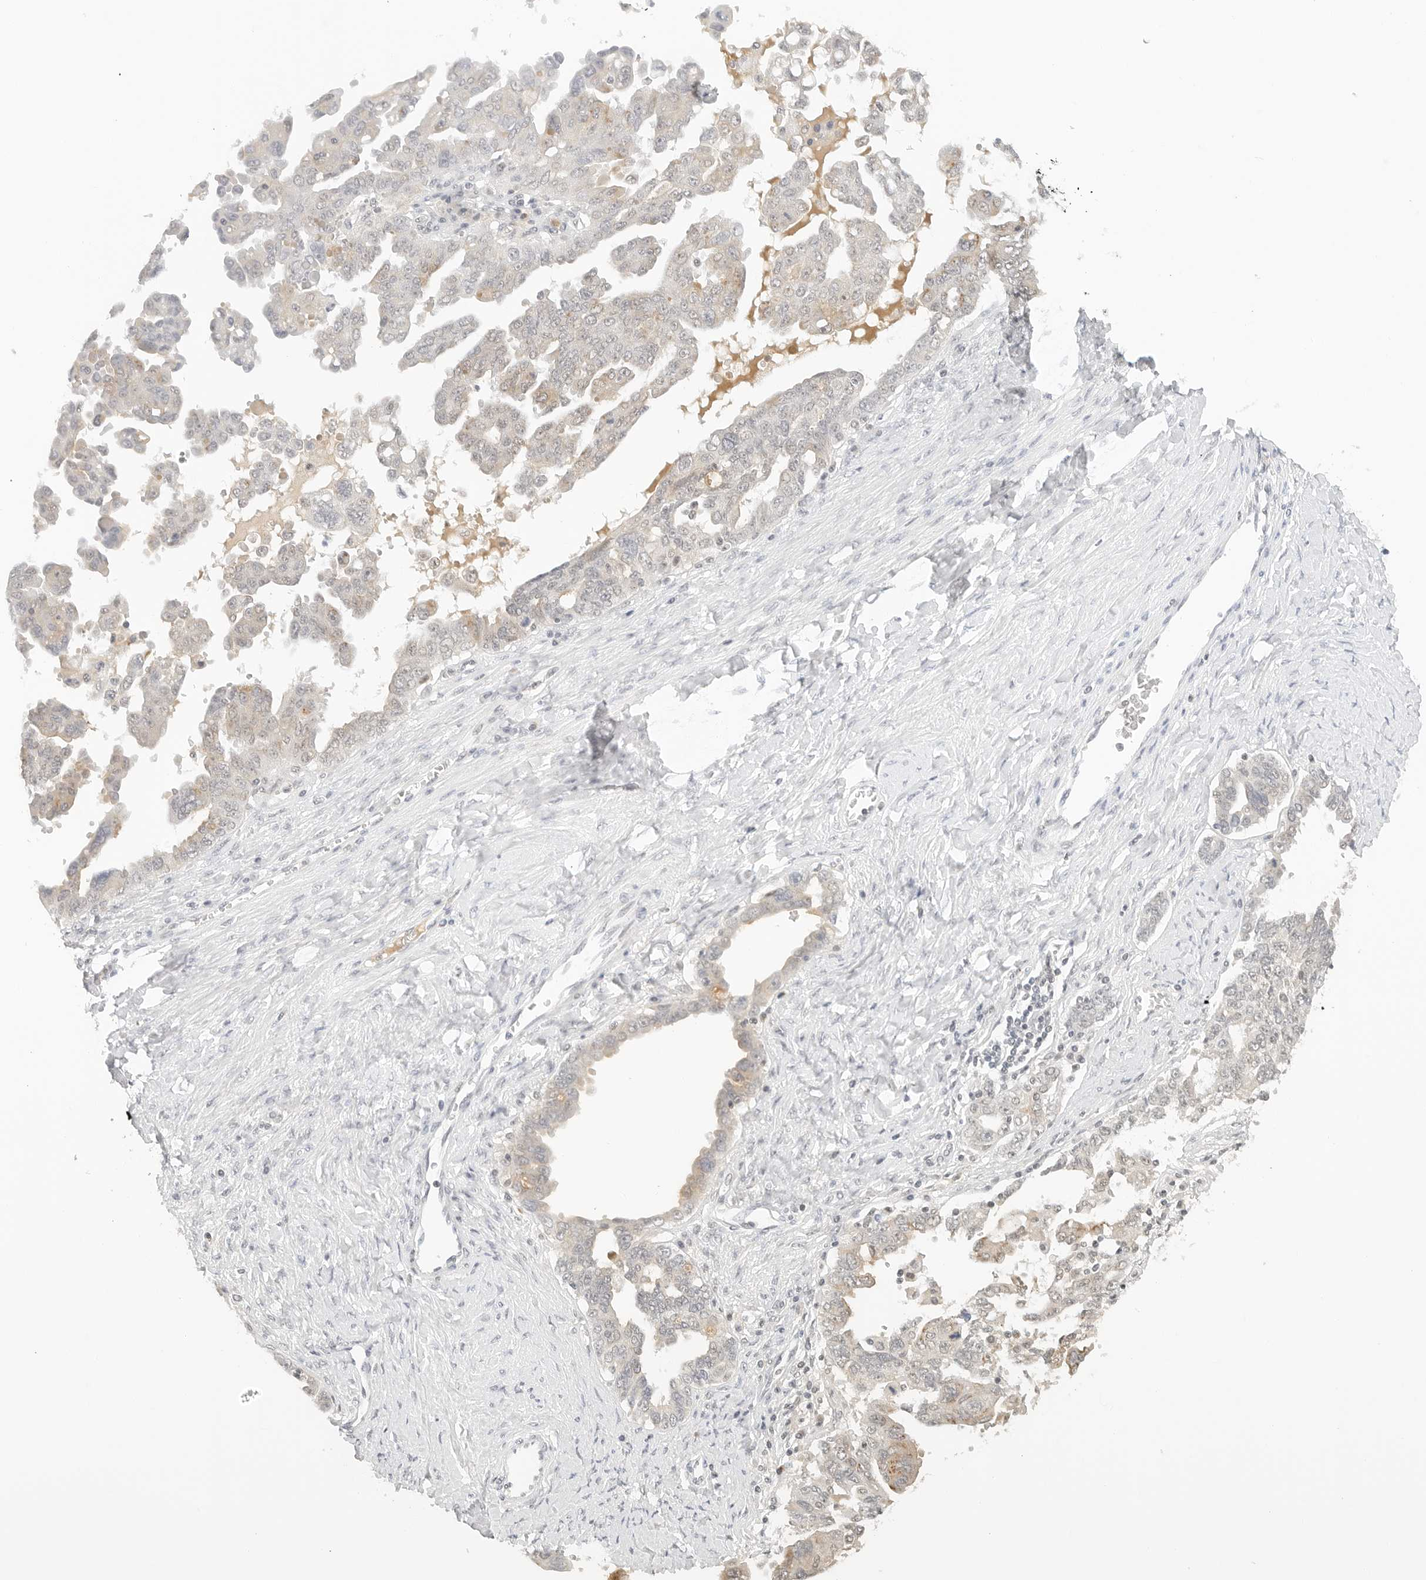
{"staining": {"intensity": "weak", "quantity": "25%-75%", "location": "cytoplasmic/membranous"}, "tissue": "ovarian cancer", "cell_type": "Tumor cells", "image_type": "cancer", "snomed": [{"axis": "morphology", "description": "Carcinoma, endometroid"}, {"axis": "topography", "description": "Ovary"}], "caption": "Immunohistochemical staining of human endometroid carcinoma (ovarian) shows low levels of weak cytoplasmic/membranous protein positivity in about 25%-75% of tumor cells.", "gene": "NEO1", "patient": {"sex": "female", "age": 62}}